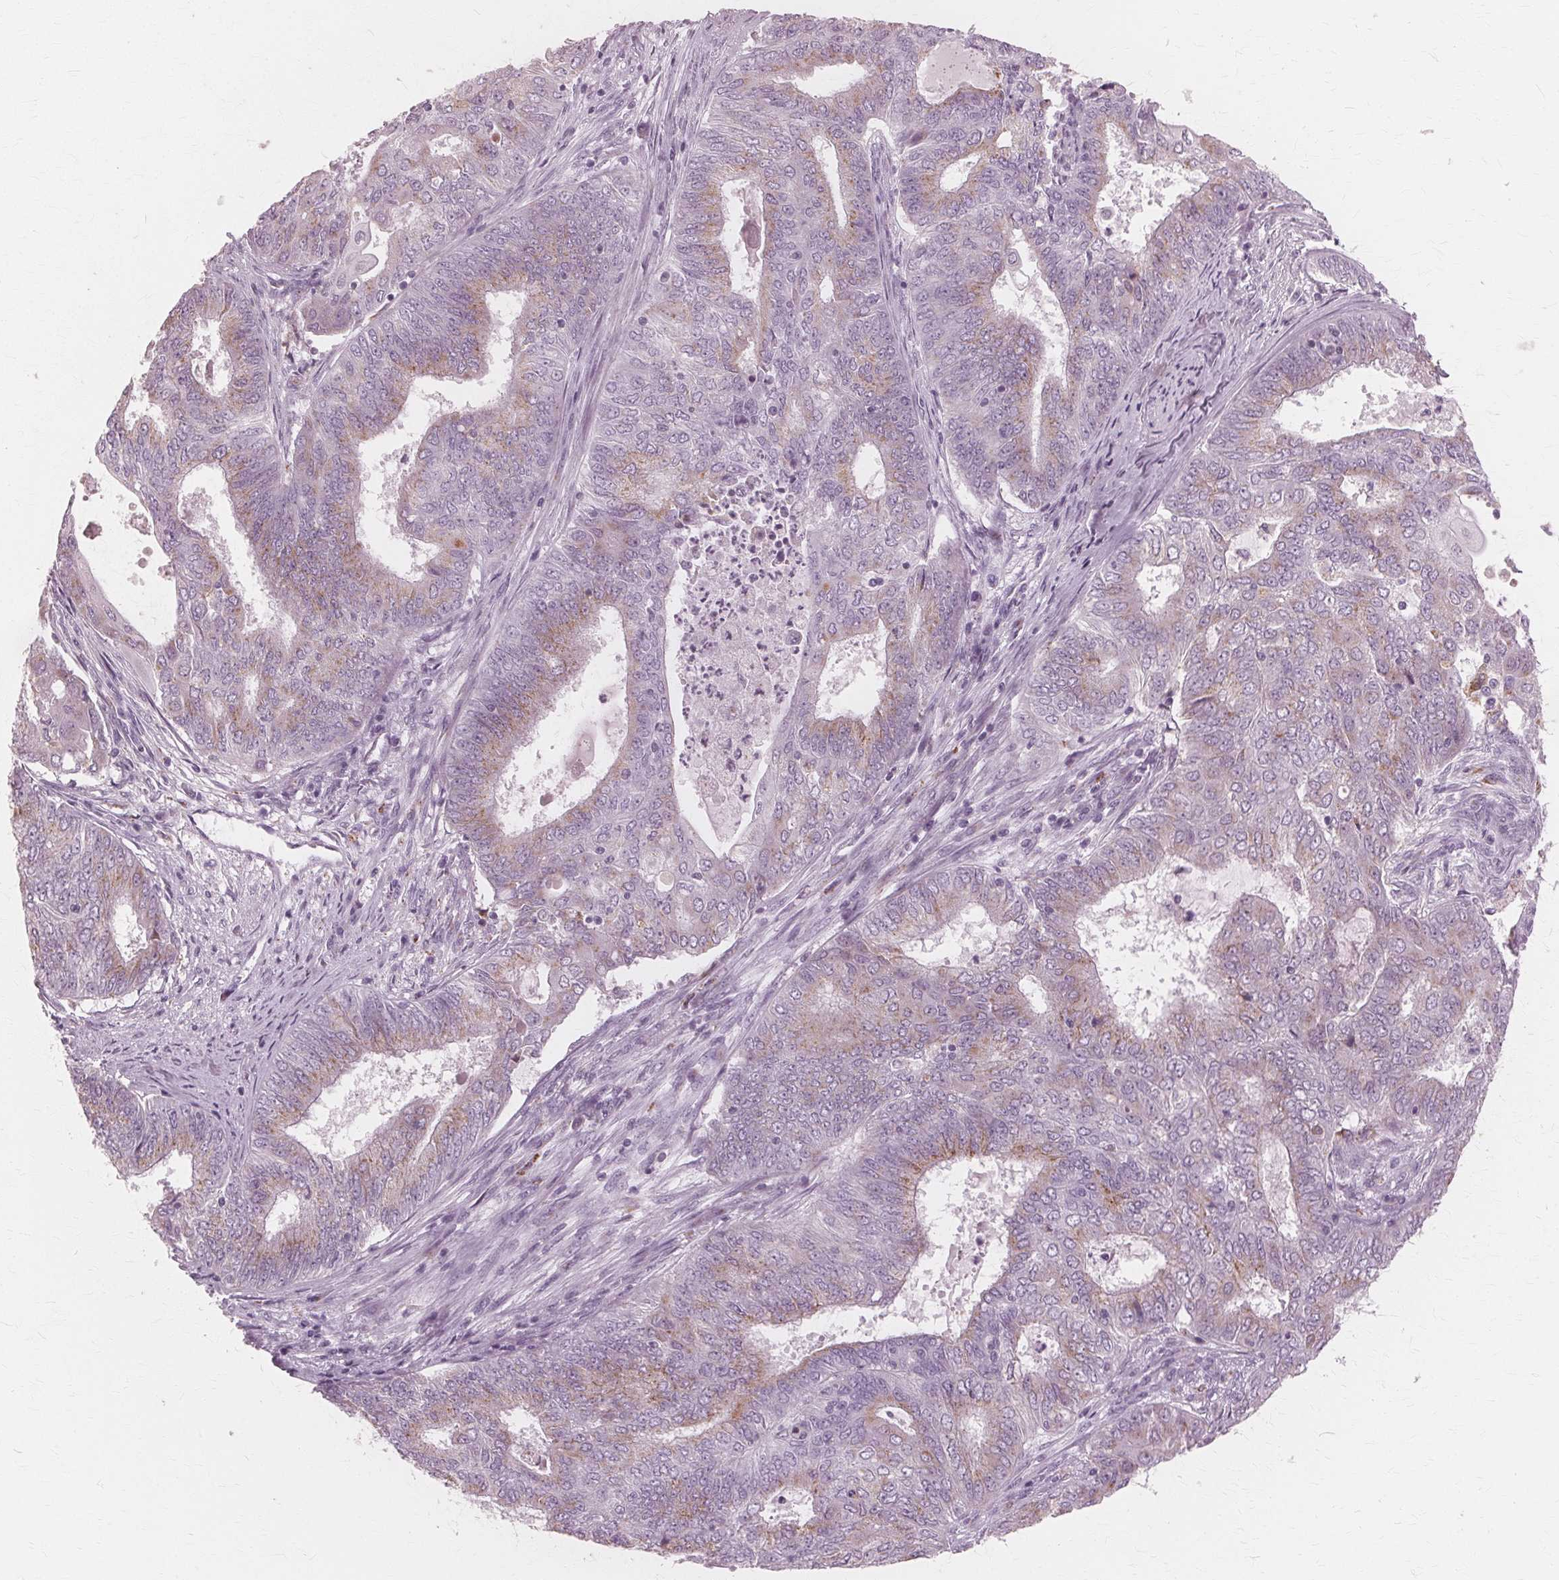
{"staining": {"intensity": "weak", "quantity": "25%-75%", "location": "cytoplasmic/membranous"}, "tissue": "endometrial cancer", "cell_type": "Tumor cells", "image_type": "cancer", "snomed": [{"axis": "morphology", "description": "Adenocarcinoma, NOS"}, {"axis": "topography", "description": "Endometrium"}], "caption": "Weak cytoplasmic/membranous protein positivity is present in approximately 25%-75% of tumor cells in adenocarcinoma (endometrial). Nuclei are stained in blue.", "gene": "DNASE2", "patient": {"sex": "female", "age": 62}}